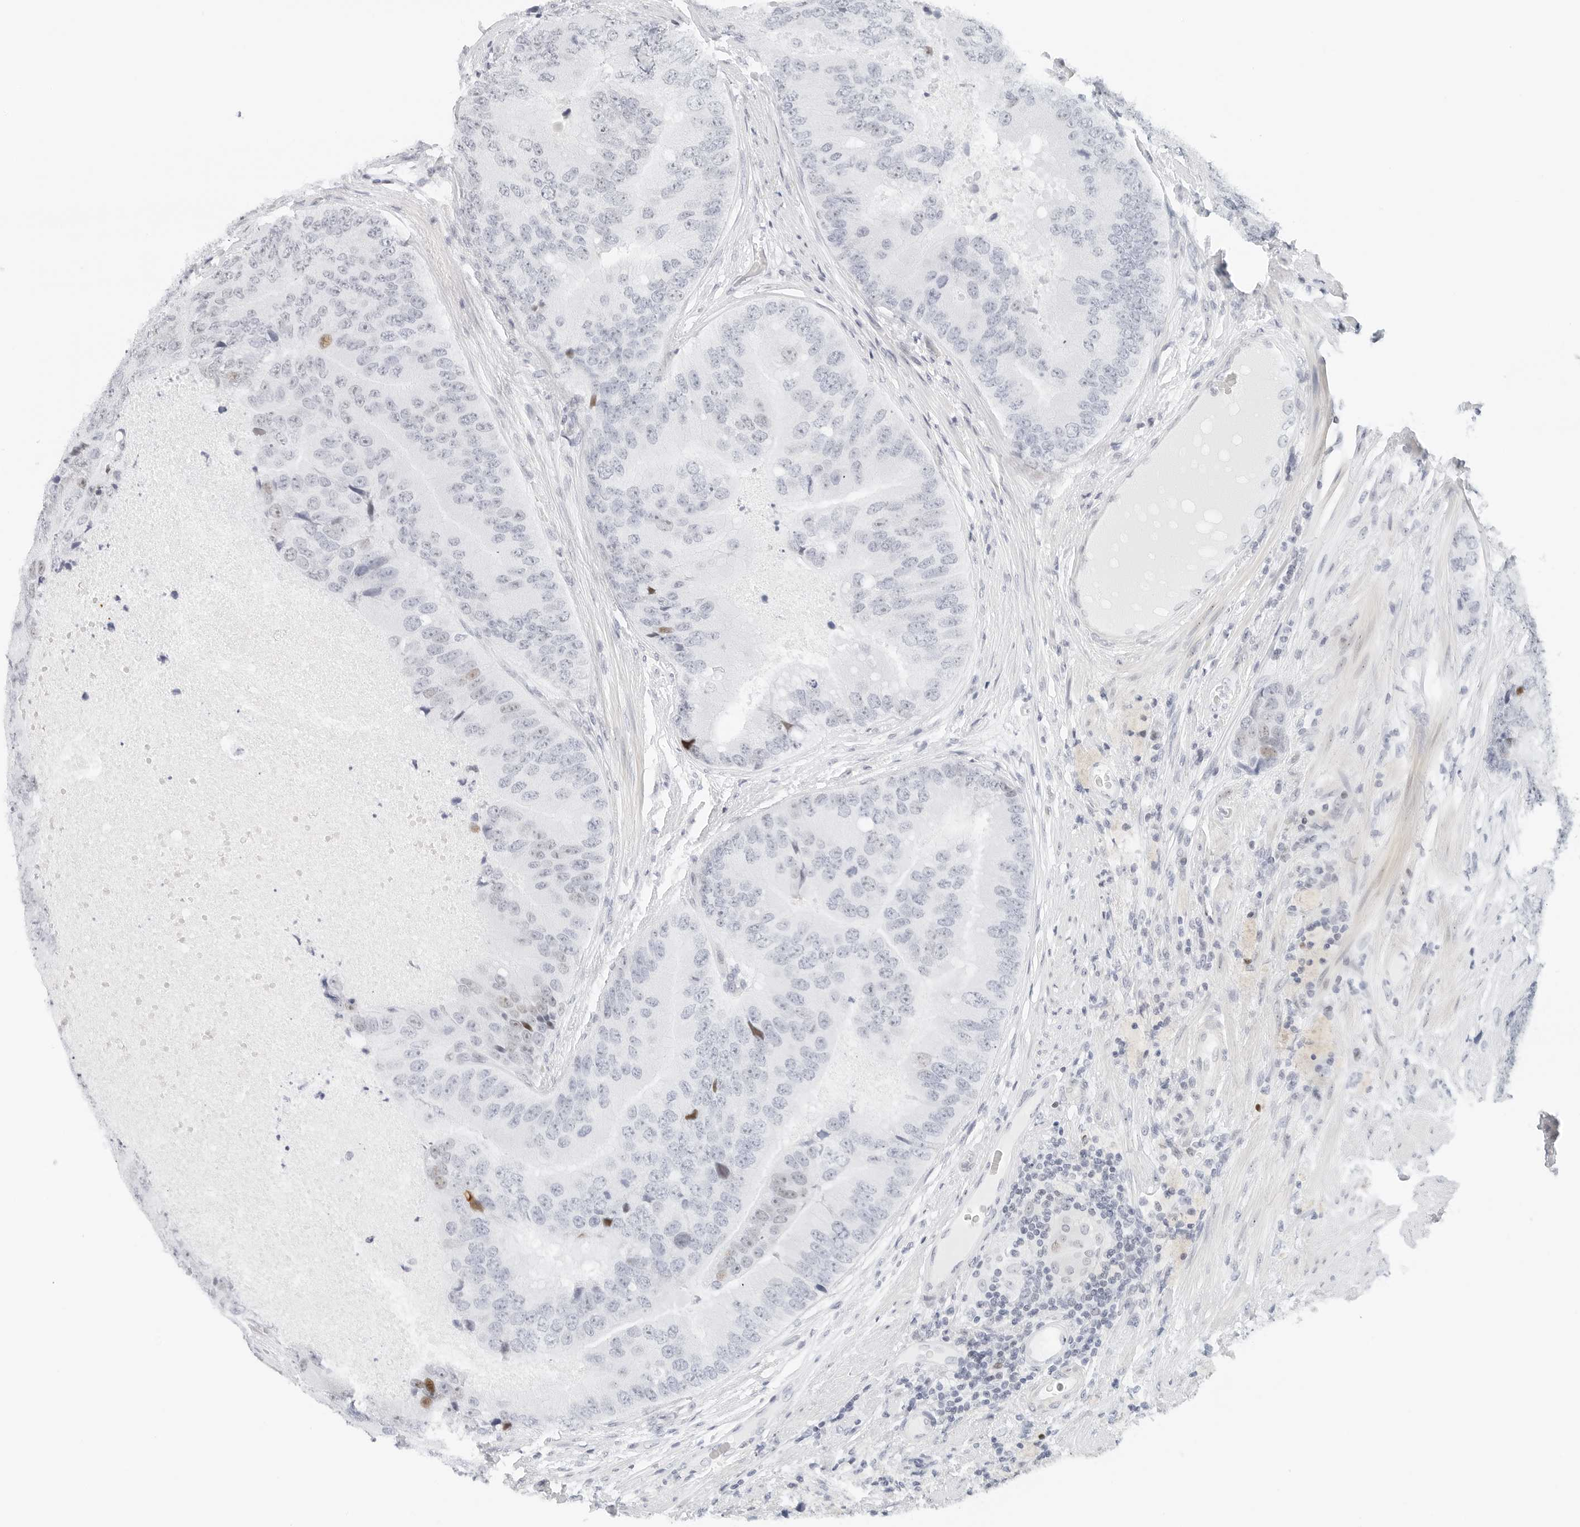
{"staining": {"intensity": "negative", "quantity": "none", "location": "none"}, "tissue": "prostate cancer", "cell_type": "Tumor cells", "image_type": "cancer", "snomed": [{"axis": "morphology", "description": "Adenocarcinoma, High grade"}, {"axis": "topography", "description": "Prostate"}], "caption": "A micrograph of prostate adenocarcinoma (high-grade) stained for a protein shows no brown staining in tumor cells.", "gene": "NTMT2", "patient": {"sex": "male", "age": 70}}